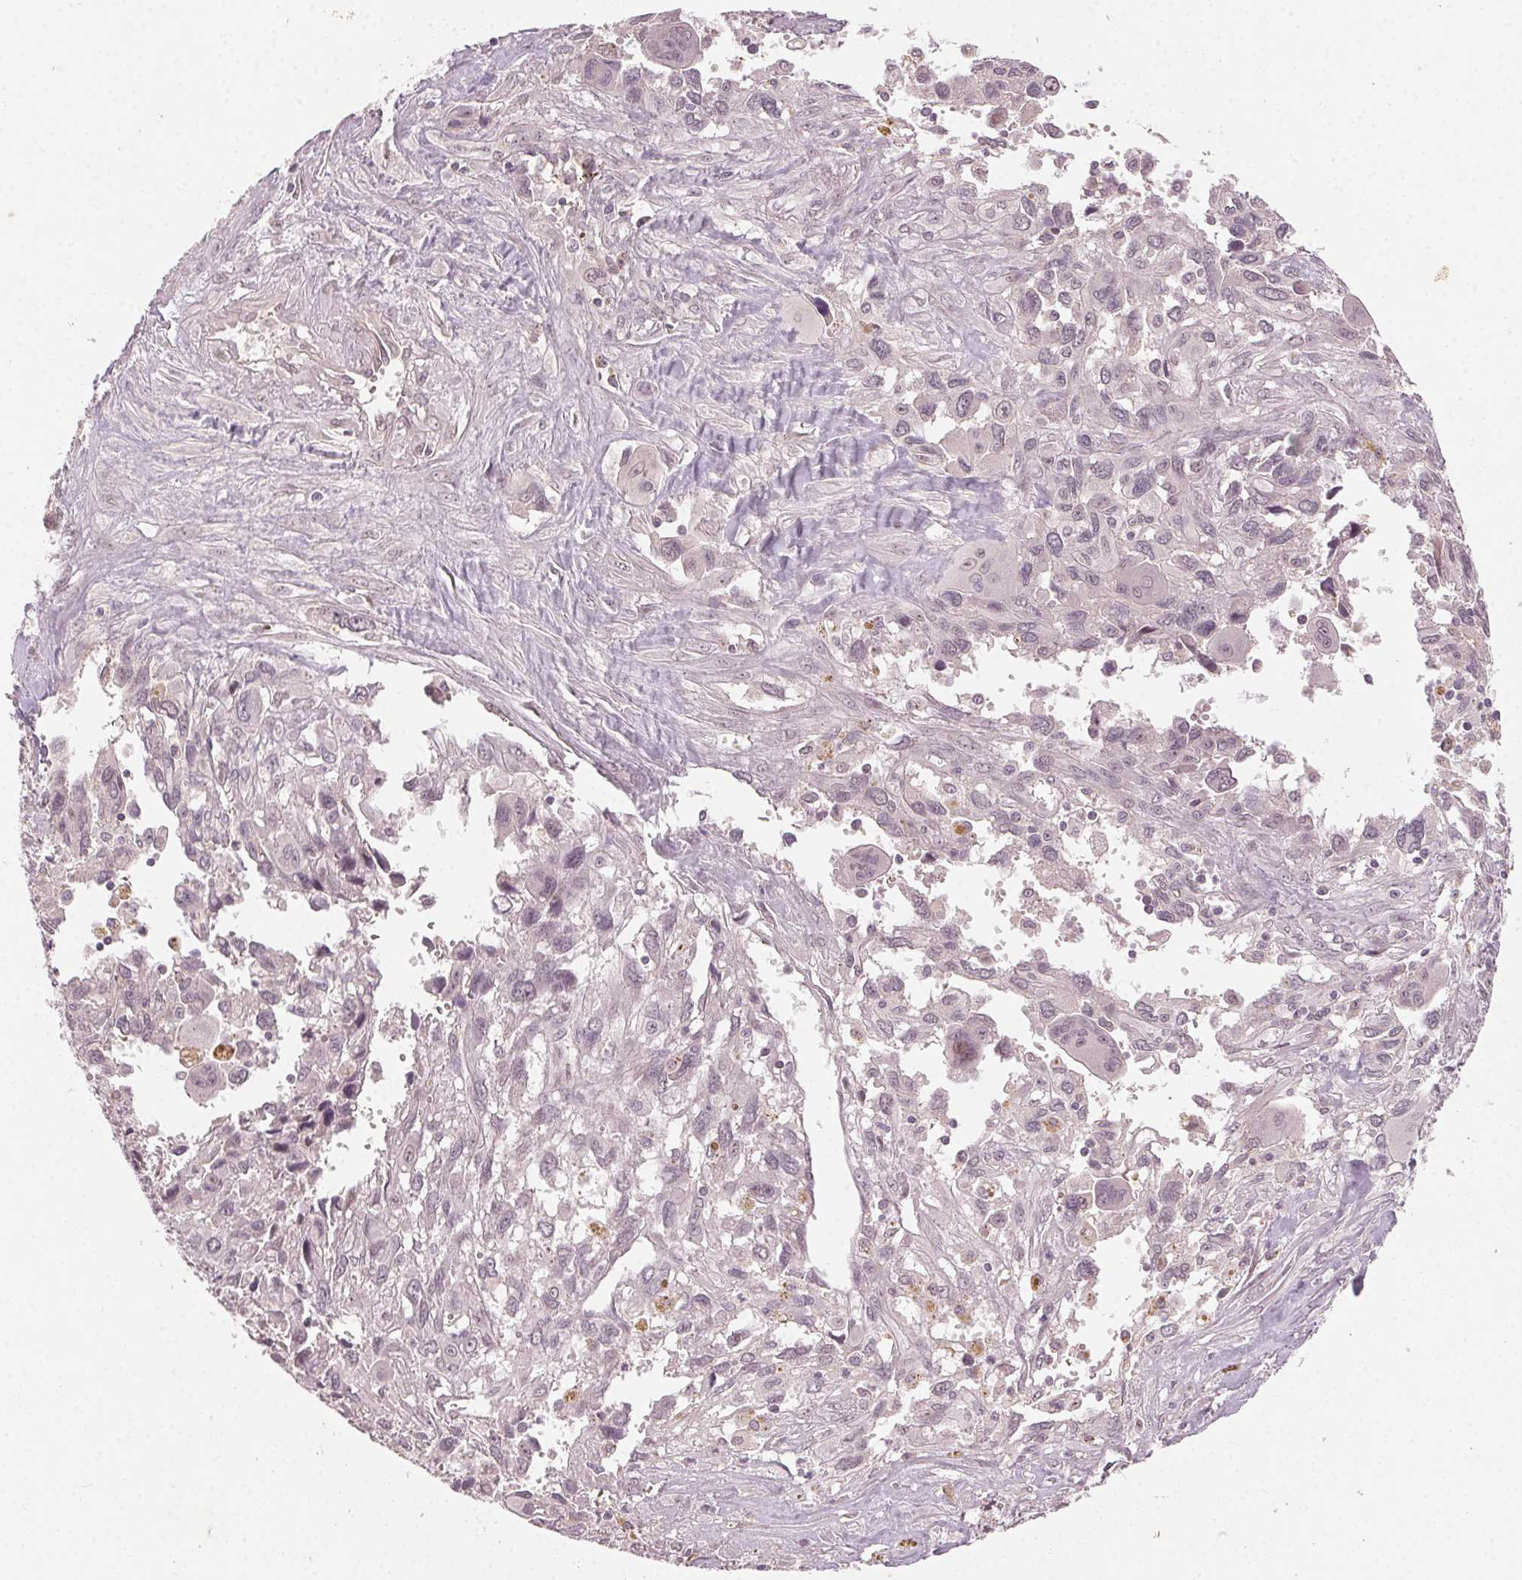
{"staining": {"intensity": "negative", "quantity": "none", "location": "none"}, "tissue": "pancreatic cancer", "cell_type": "Tumor cells", "image_type": "cancer", "snomed": [{"axis": "morphology", "description": "Adenocarcinoma, NOS"}, {"axis": "topography", "description": "Pancreas"}], "caption": "This is a micrograph of IHC staining of pancreatic cancer (adenocarcinoma), which shows no staining in tumor cells.", "gene": "TUB", "patient": {"sex": "female", "age": 47}}